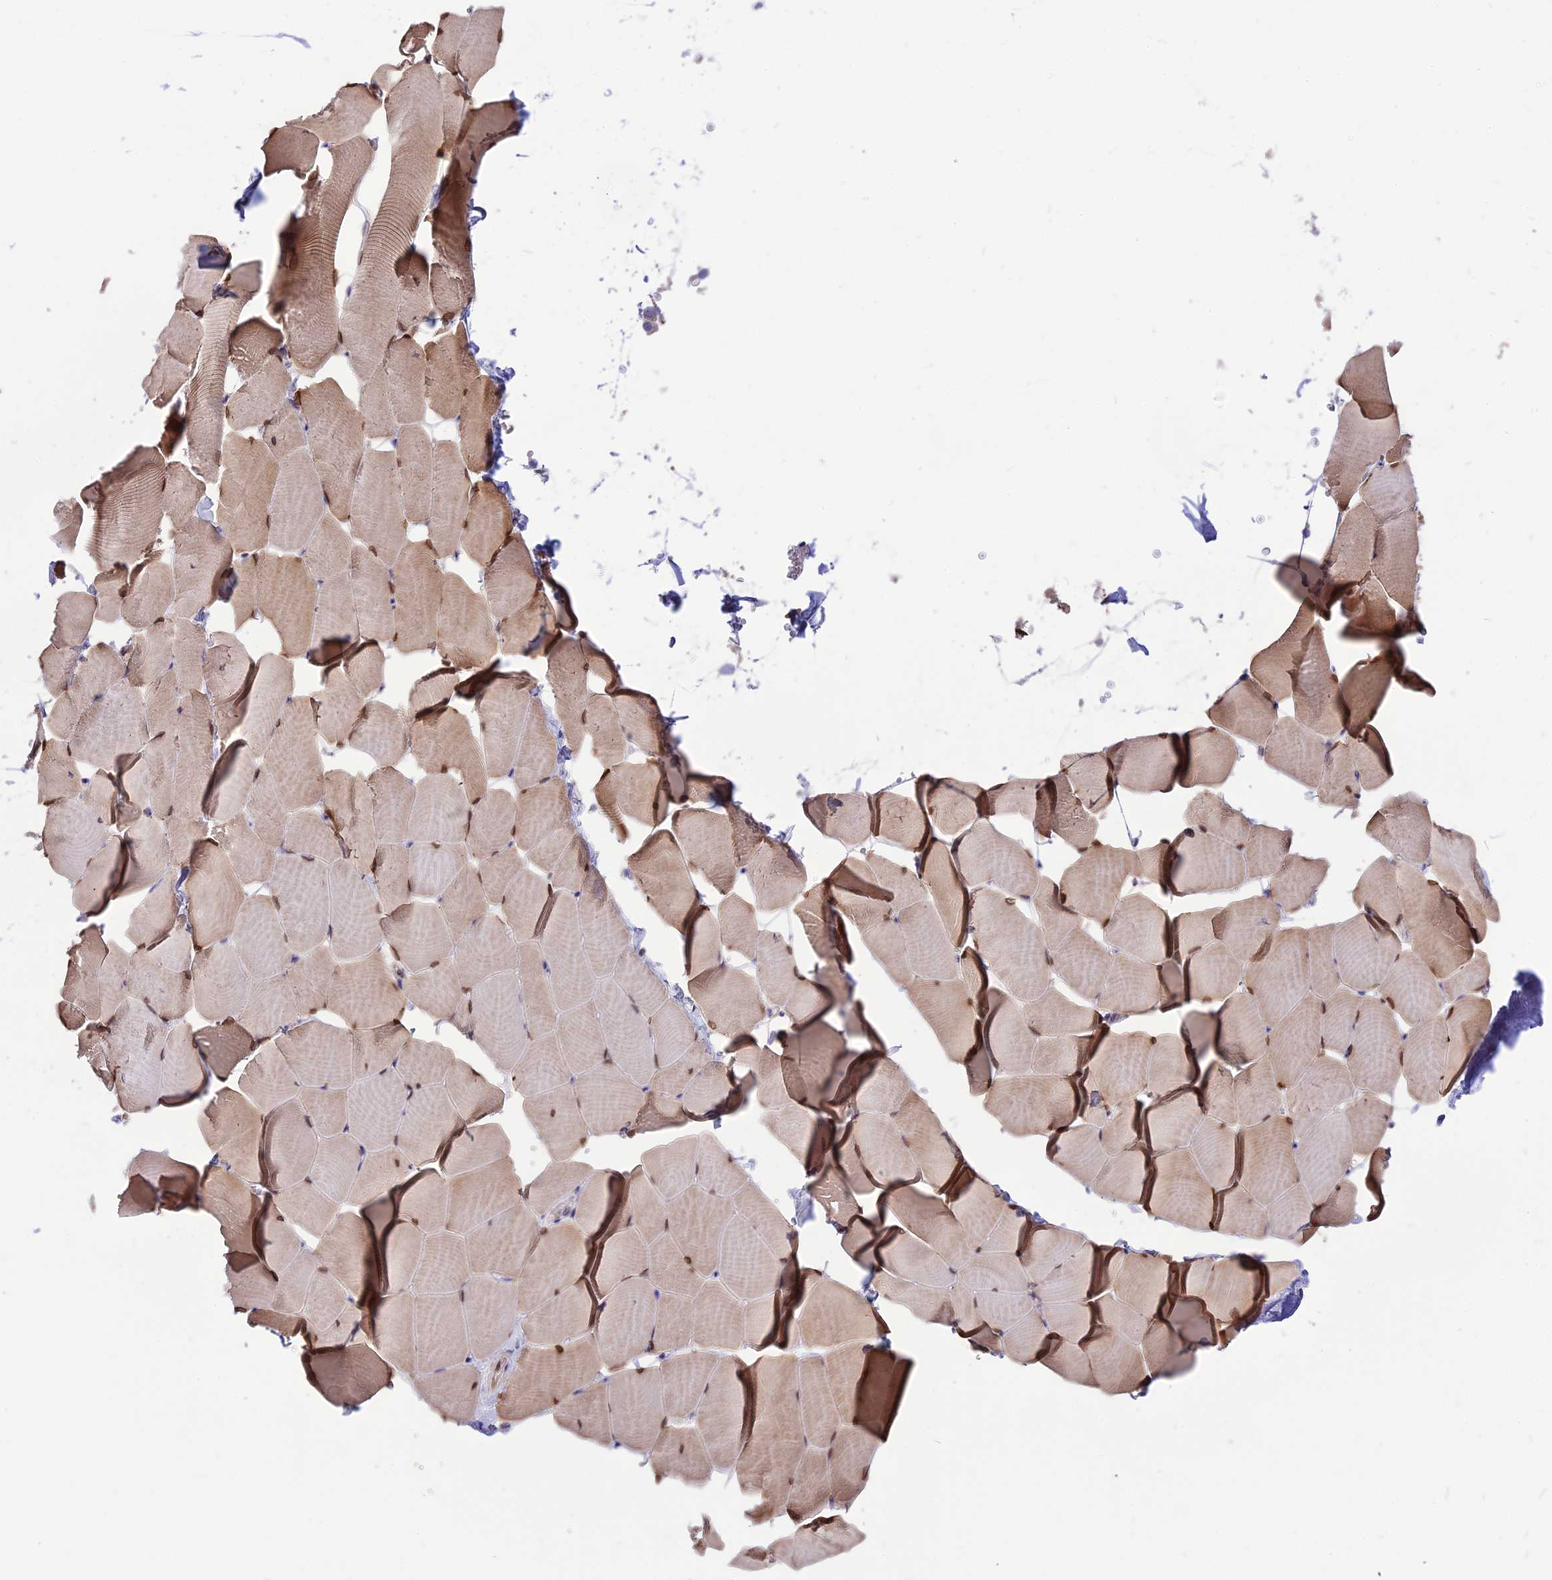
{"staining": {"intensity": "moderate", "quantity": ">75%", "location": "cytoplasmic/membranous,nuclear"}, "tissue": "skeletal muscle", "cell_type": "Myocytes", "image_type": "normal", "snomed": [{"axis": "morphology", "description": "Normal tissue, NOS"}, {"axis": "topography", "description": "Skeletal muscle"}], "caption": "Immunohistochemical staining of normal human skeletal muscle exhibits >75% levels of moderate cytoplasmic/membranous,nuclear protein staining in approximately >75% of myocytes. The staining is performed using DAB brown chromogen to label protein expression. The nuclei are counter-stained blue using hematoxylin.", "gene": "DOC2B", "patient": {"sex": "male", "age": 25}}